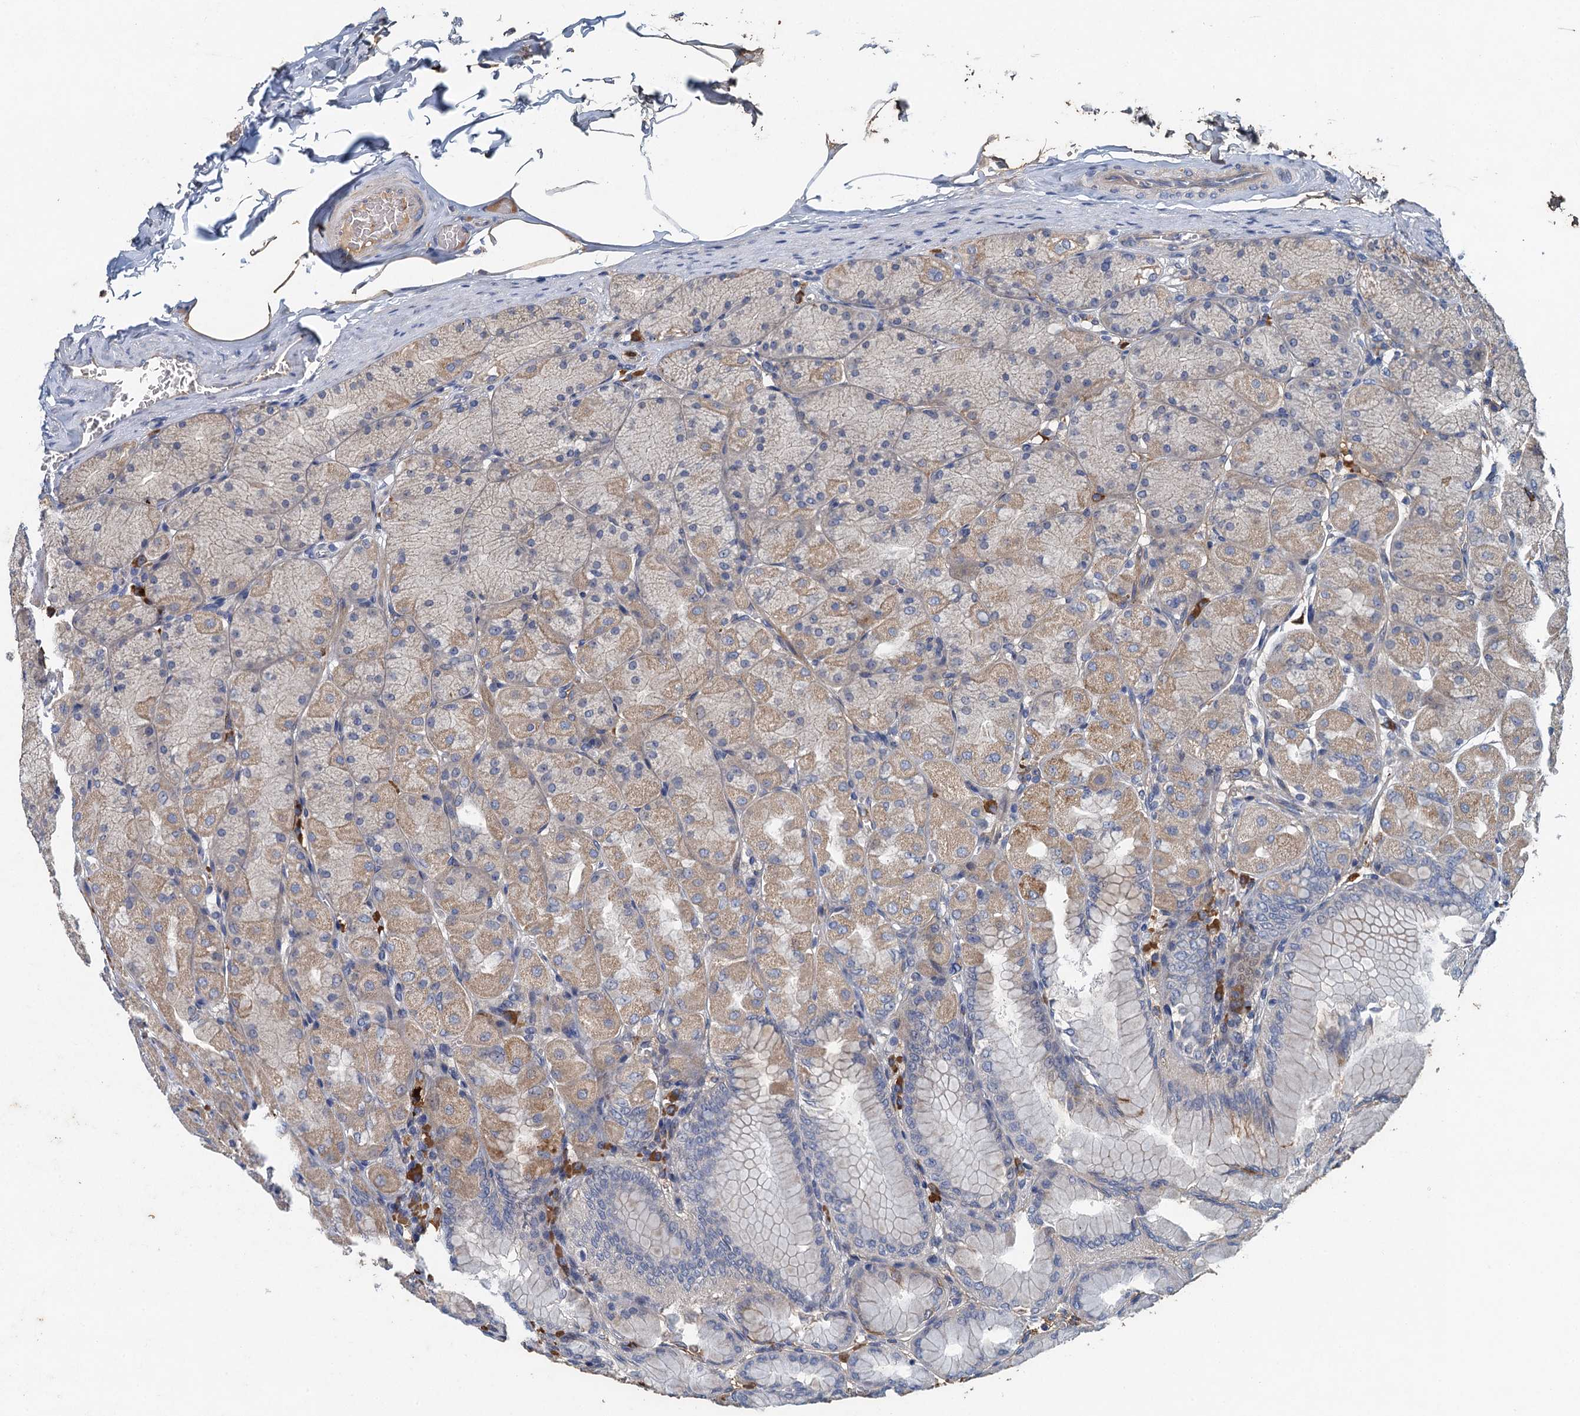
{"staining": {"intensity": "moderate", "quantity": "25%-75%", "location": "cytoplasmic/membranous"}, "tissue": "stomach", "cell_type": "Glandular cells", "image_type": "normal", "snomed": [{"axis": "morphology", "description": "Normal tissue, NOS"}, {"axis": "topography", "description": "Stomach, upper"}], "caption": "Immunohistochemistry (IHC) photomicrograph of normal stomach: stomach stained using IHC shows medium levels of moderate protein expression localized specifically in the cytoplasmic/membranous of glandular cells, appearing as a cytoplasmic/membranous brown color.", "gene": "TPCN1", "patient": {"sex": "female", "age": 56}}